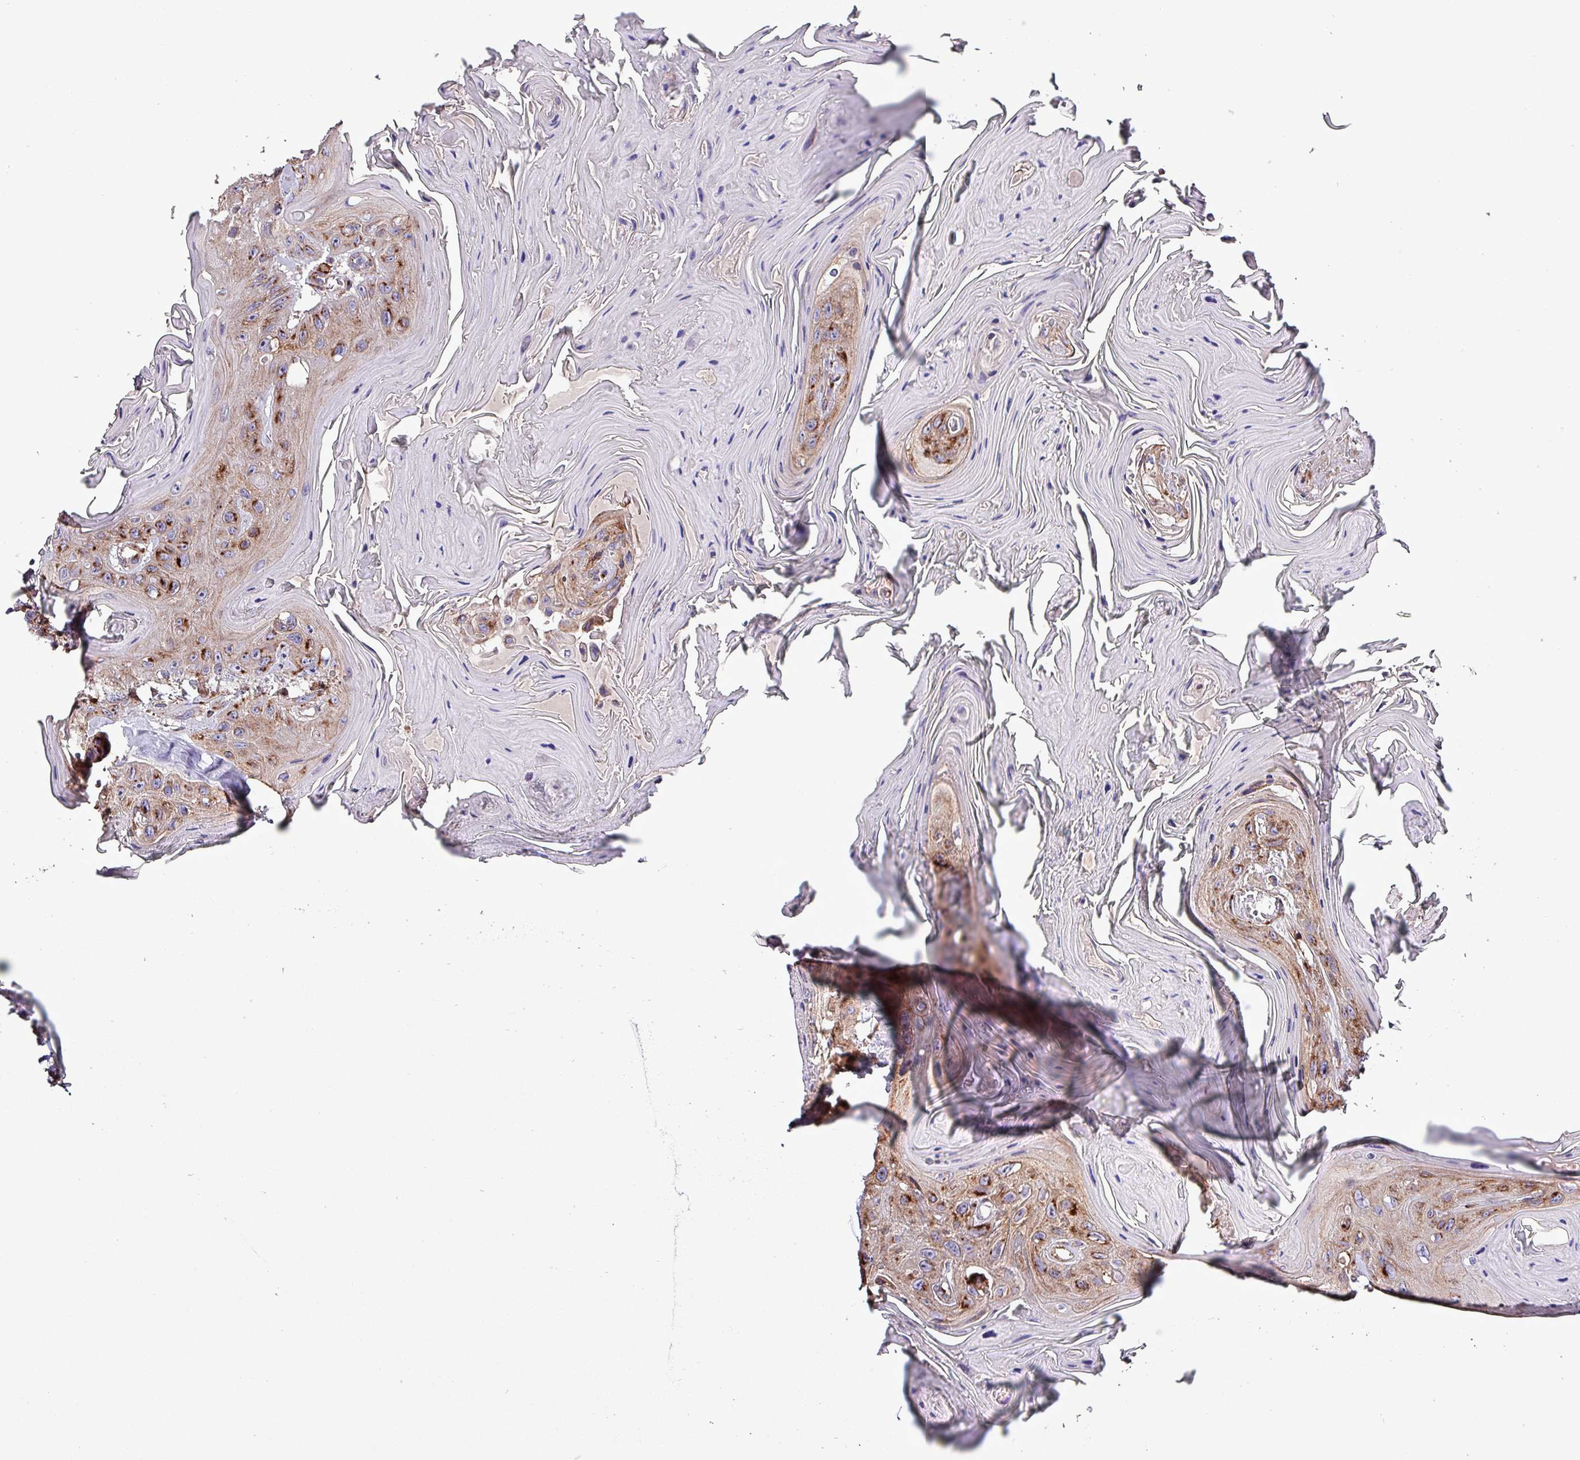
{"staining": {"intensity": "strong", "quantity": ">75%", "location": "cytoplasmic/membranous"}, "tissue": "head and neck cancer", "cell_type": "Tumor cells", "image_type": "cancer", "snomed": [{"axis": "morphology", "description": "Squamous cell carcinoma, NOS"}, {"axis": "topography", "description": "Head-Neck"}], "caption": "Approximately >75% of tumor cells in head and neck cancer demonstrate strong cytoplasmic/membranous protein staining as visualized by brown immunohistochemical staining.", "gene": "VAMP4", "patient": {"sex": "female", "age": 59}}